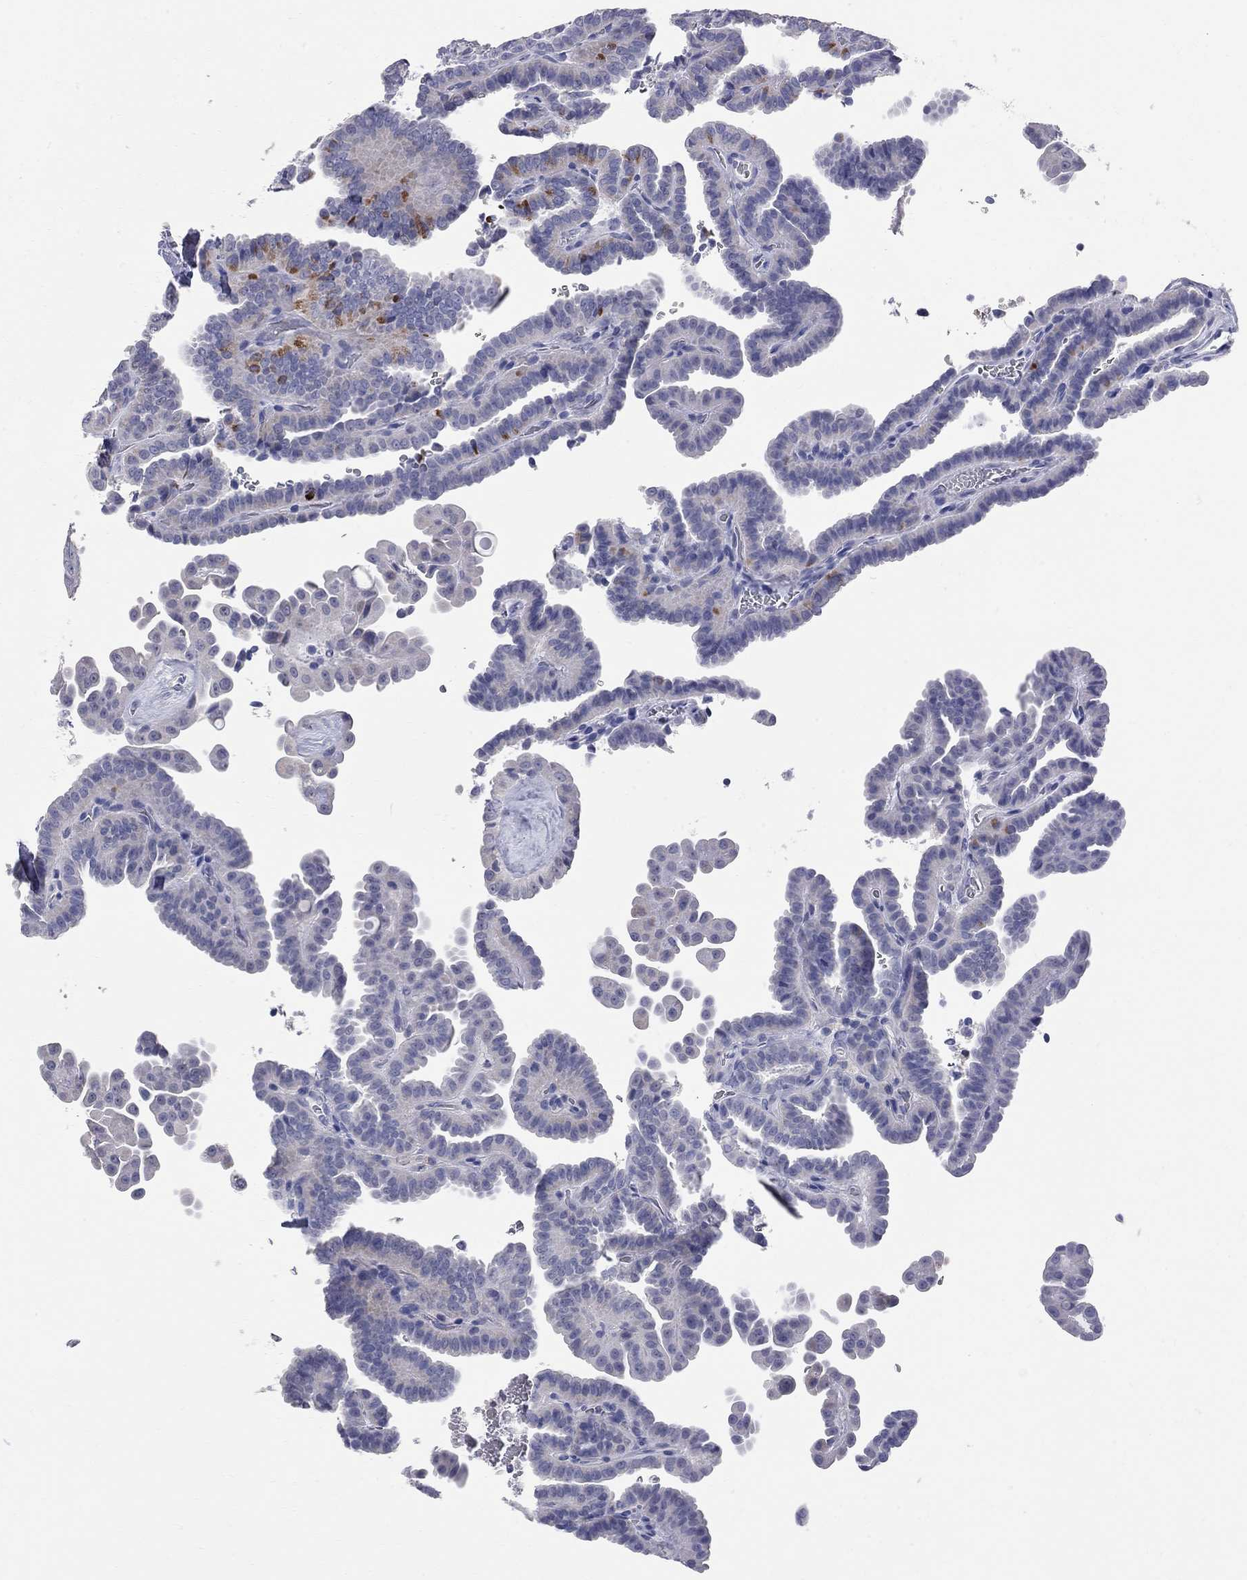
{"staining": {"intensity": "strong", "quantity": "<25%", "location": "cytoplasmic/membranous"}, "tissue": "thyroid cancer", "cell_type": "Tumor cells", "image_type": "cancer", "snomed": [{"axis": "morphology", "description": "Papillary adenocarcinoma, NOS"}, {"axis": "topography", "description": "Thyroid gland"}], "caption": "Human thyroid cancer stained with a protein marker reveals strong staining in tumor cells.", "gene": "FAM221B", "patient": {"sex": "female", "age": 39}}